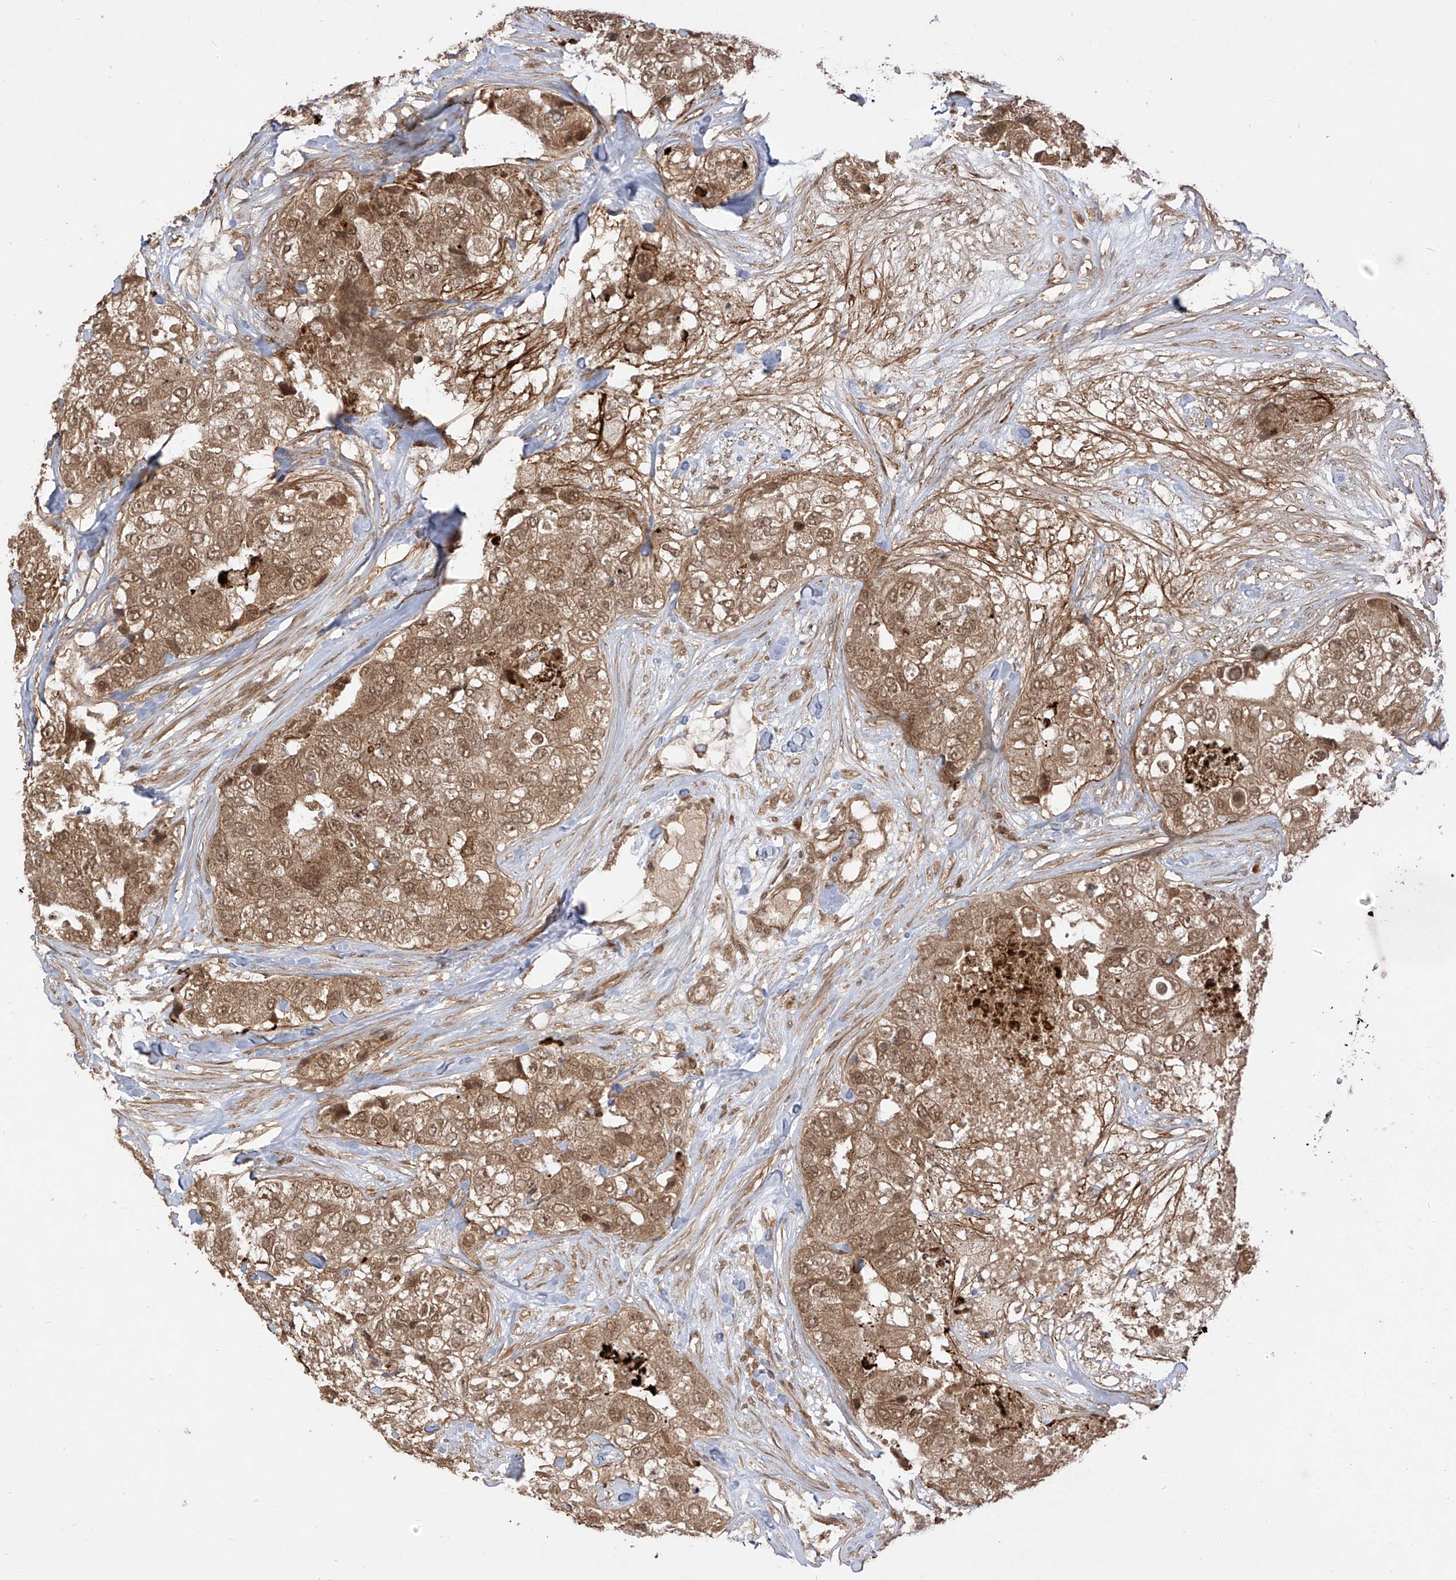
{"staining": {"intensity": "moderate", "quantity": ">75%", "location": "cytoplasmic/membranous,nuclear"}, "tissue": "breast cancer", "cell_type": "Tumor cells", "image_type": "cancer", "snomed": [{"axis": "morphology", "description": "Duct carcinoma"}, {"axis": "topography", "description": "Breast"}], "caption": "Breast invasive ductal carcinoma stained with a protein marker exhibits moderate staining in tumor cells.", "gene": "LCOR", "patient": {"sex": "female", "age": 62}}